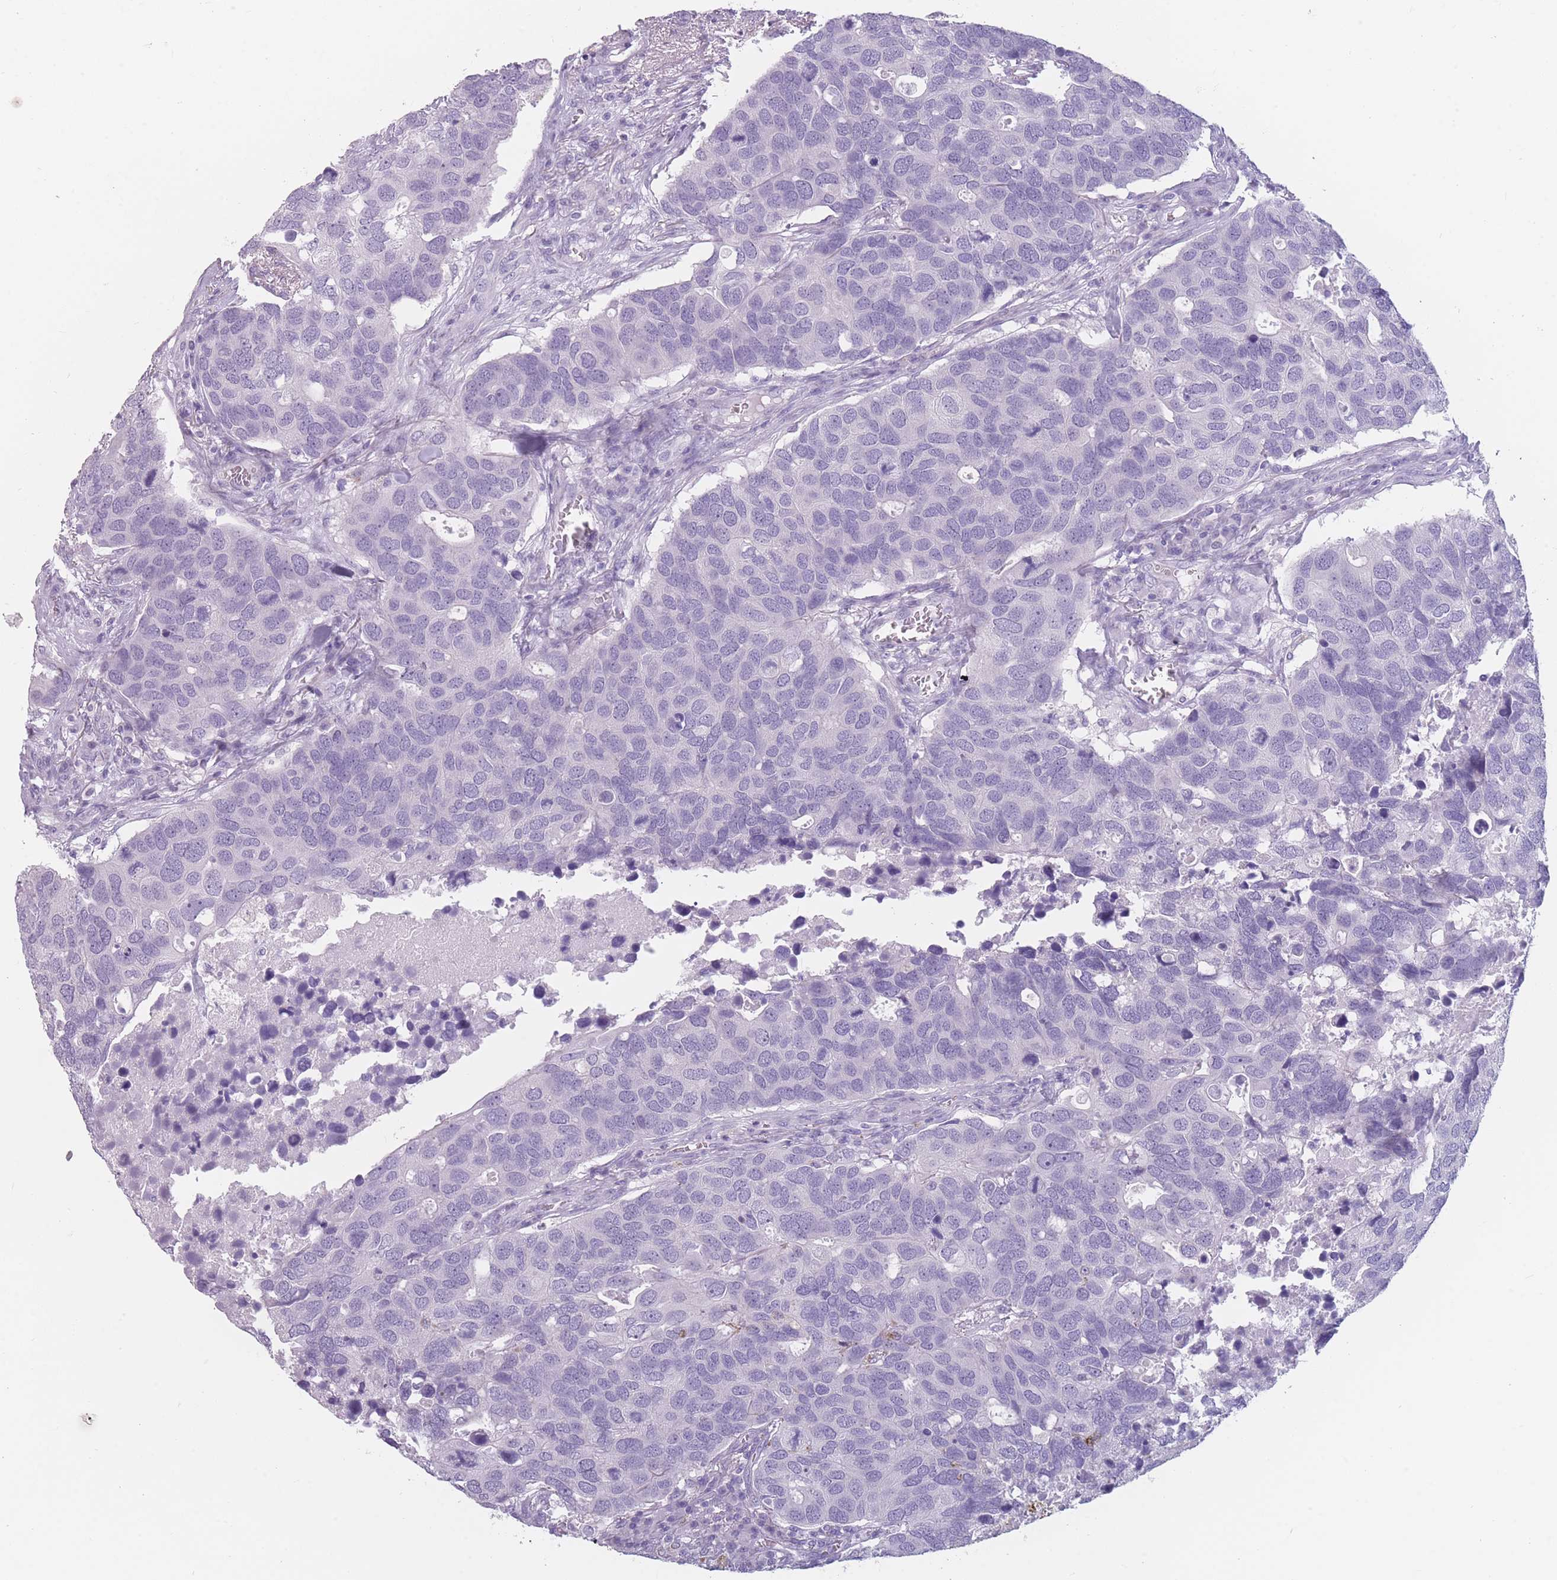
{"staining": {"intensity": "negative", "quantity": "none", "location": "none"}, "tissue": "breast cancer", "cell_type": "Tumor cells", "image_type": "cancer", "snomed": [{"axis": "morphology", "description": "Duct carcinoma"}, {"axis": "topography", "description": "Breast"}], "caption": "A micrograph of breast cancer stained for a protein shows no brown staining in tumor cells.", "gene": "CCNO", "patient": {"sex": "female", "age": 83}}